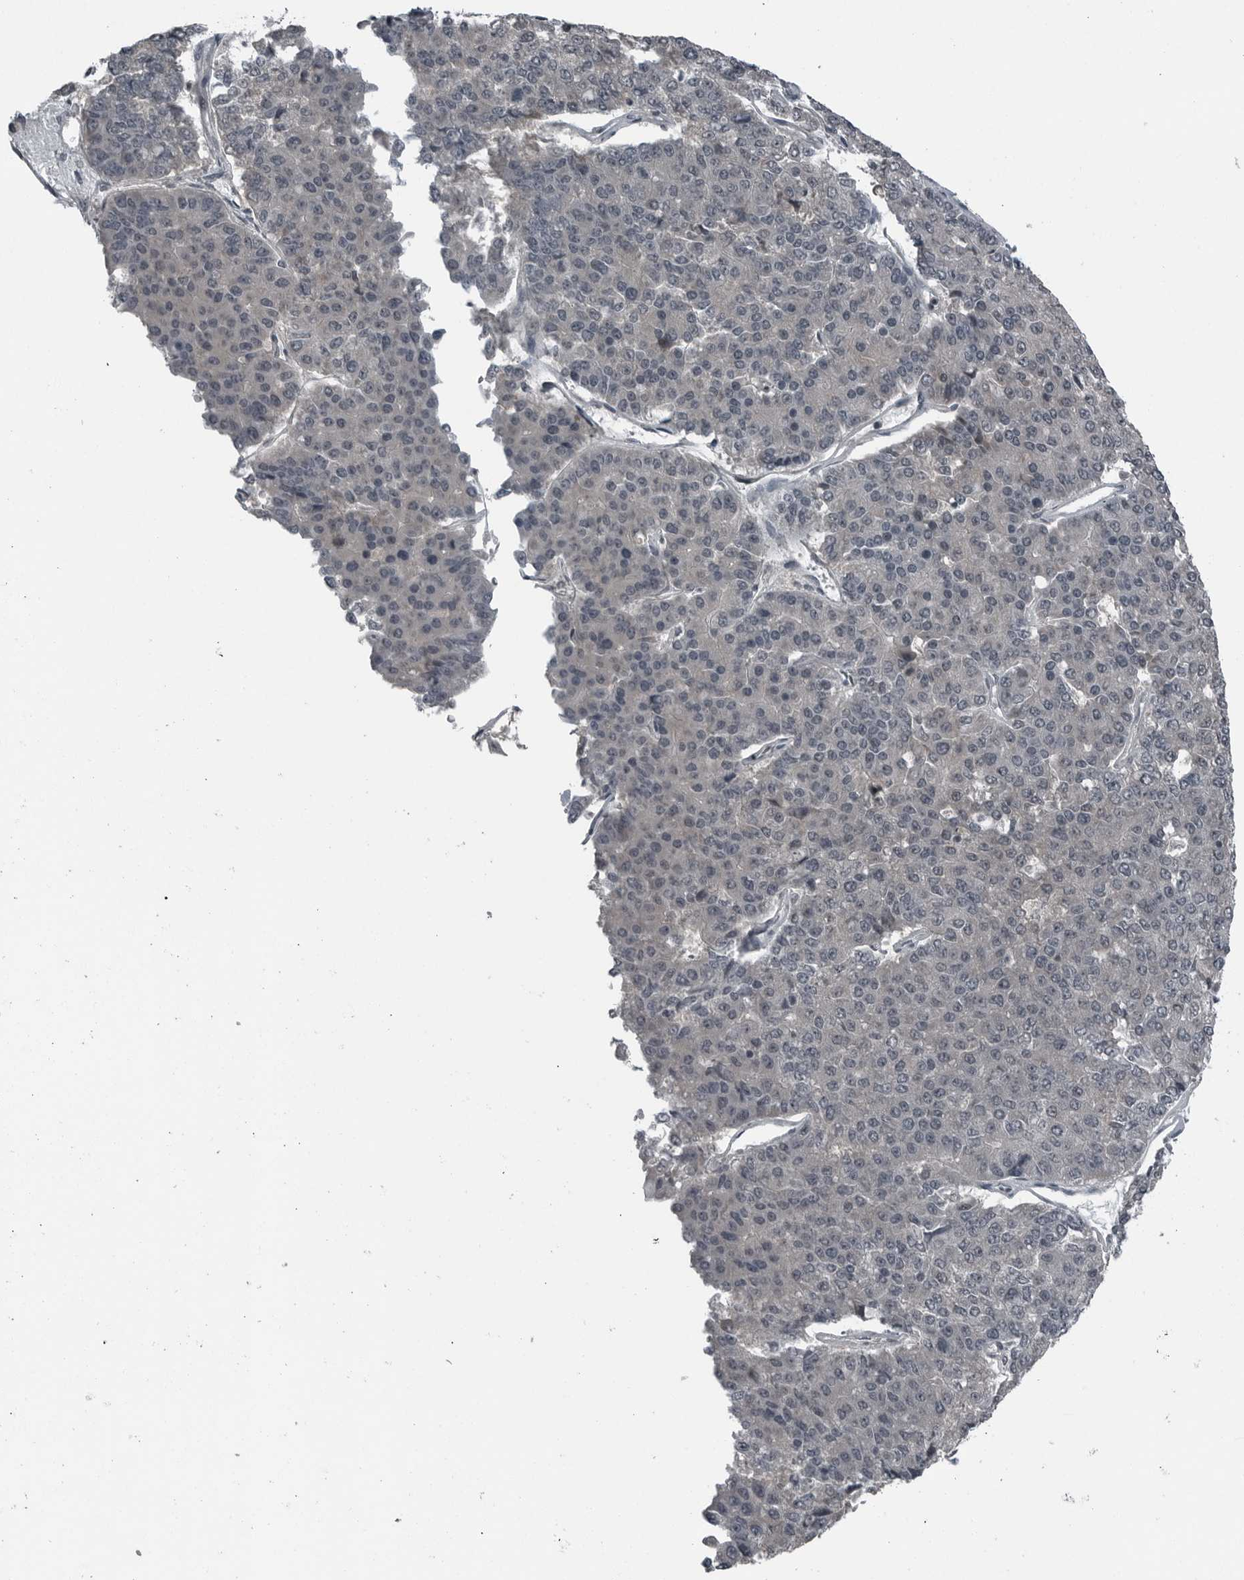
{"staining": {"intensity": "negative", "quantity": "none", "location": "none"}, "tissue": "pancreatic cancer", "cell_type": "Tumor cells", "image_type": "cancer", "snomed": [{"axis": "morphology", "description": "Adenocarcinoma, NOS"}, {"axis": "topography", "description": "Pancreas"}], "caption": "Tumor cells are negative for protein expression in human pancreatic adenocarcinoma.", "gene": "GAK", "patient": {"sex": "male", "age": 50}}